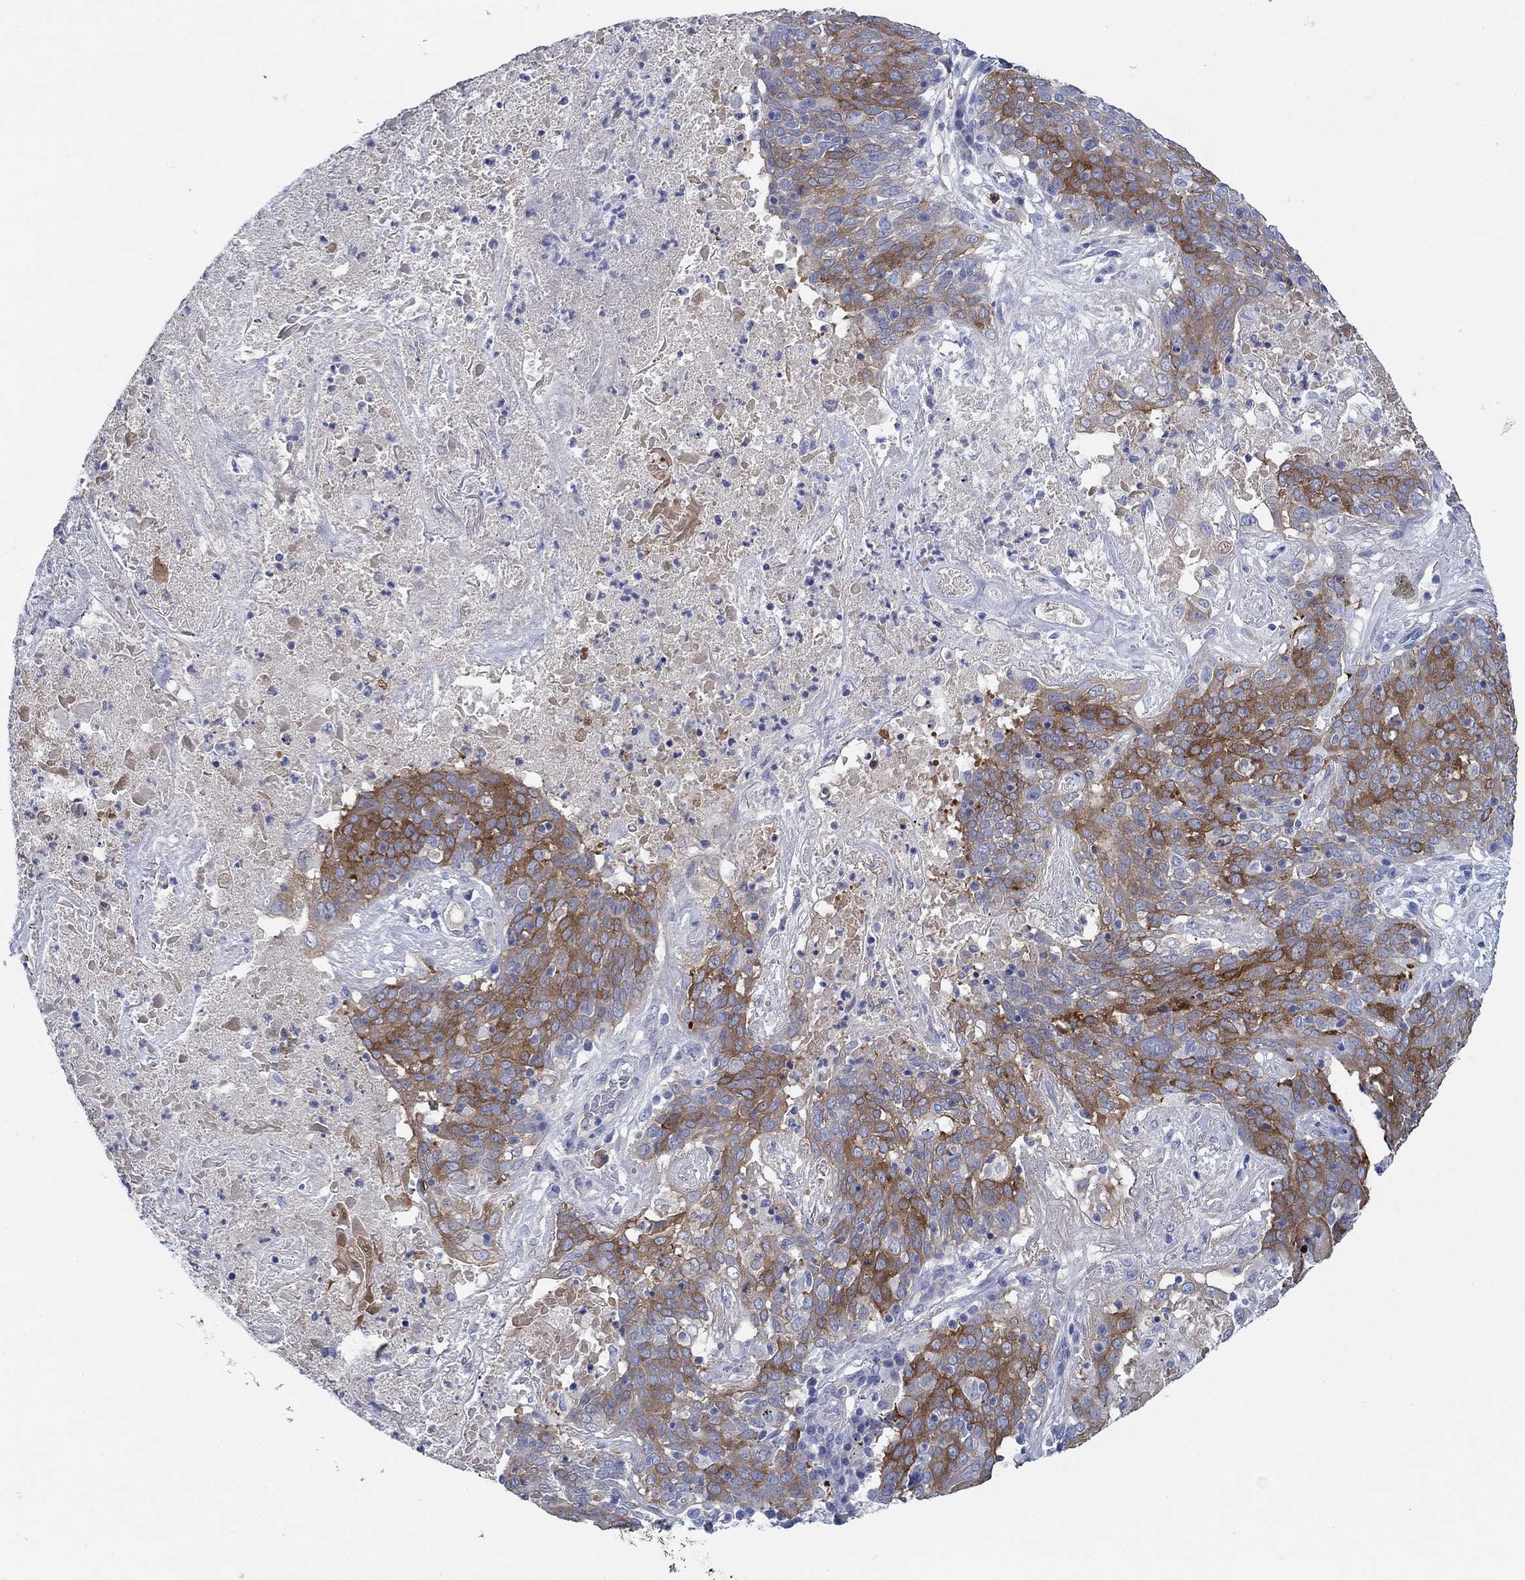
{"staining": {"intensity": "strong", "quantity": "25%-75%", "location": "cytoplasmic/membranous"}, "tissue": "lung cancer", "cell_type": "Tumor cells", "image_type": "cancer", "snomed": [{"axis": "morphology", "description": "Squamous cell carcinoma, NOS"}, {"axis": "topography", "description": "Lung"}], "caption": "Protein positivity by immunohistochemistry (IHC) displays strong cytoplasmic/membranous expression in about 25%-75% of tumor cells in lung cancer (squamous cell carcinoma).", "gene": "TRIM16", "patient": {"sex": "male", "age": 82}}